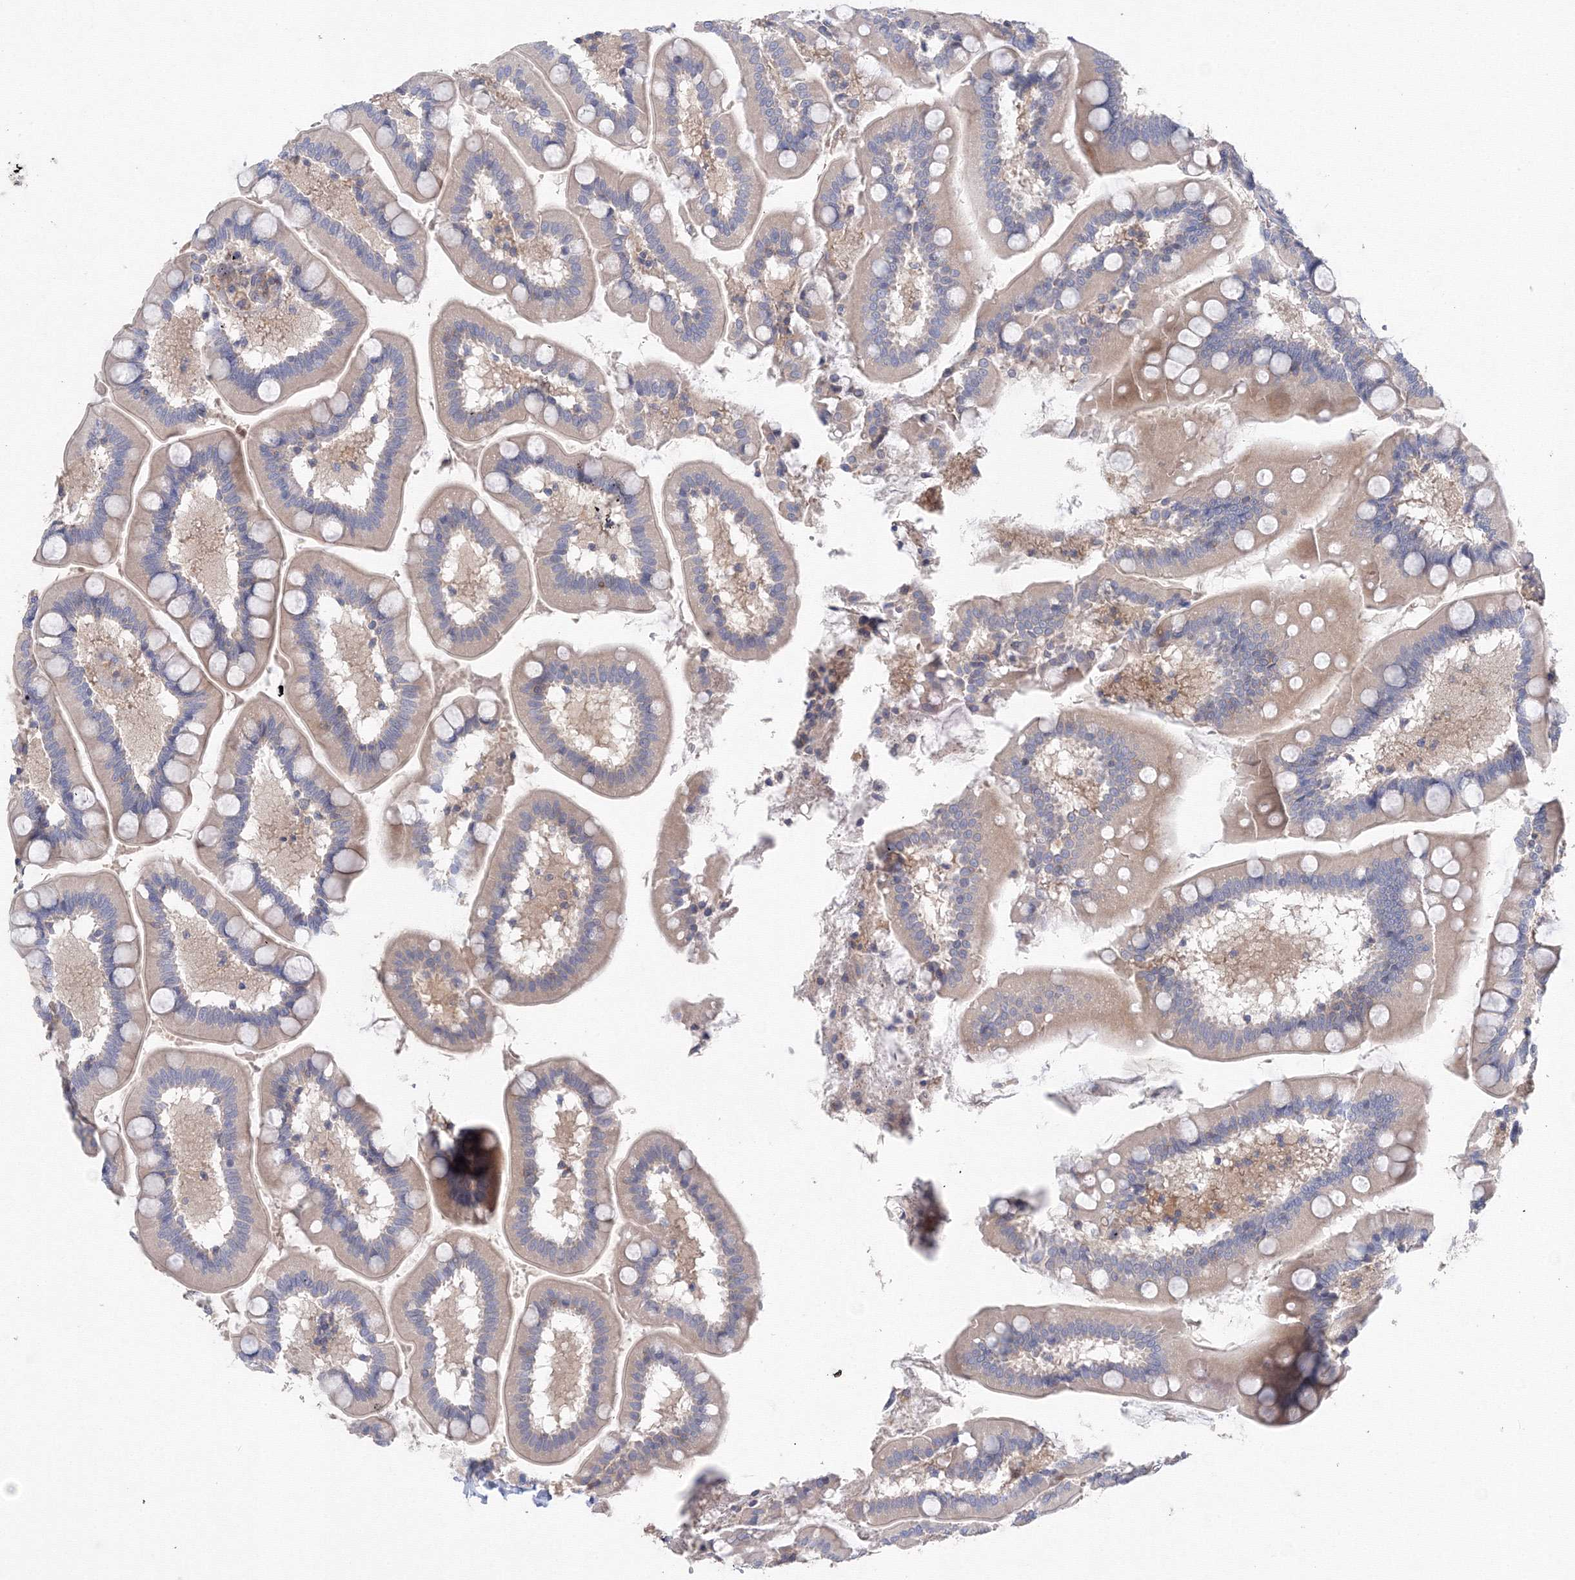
{"staining": {"intensity": "weak", "quantity": ">75%", "location": "cytoplasmic/membranous"}, "tissue": "small intestine", "cell_type": "Glandular cells", "image_type": "normal", "snomed": [{"axis": "morphology", "description": "Normal tissue, NOS"}, {"axis": "topography", "description": "Small intestine"}], "caption": "IHC histopathology image of benign small intestine: small intestine stained using IHC reveals low levels of weak protein expression localized specifically in the cytoplasmic/membranous of glandular cells, appearing as a cytoplasmic/membranous brown color.", "gene": "DIS3L2", "patient": {"sex": "female", "age": 64}}